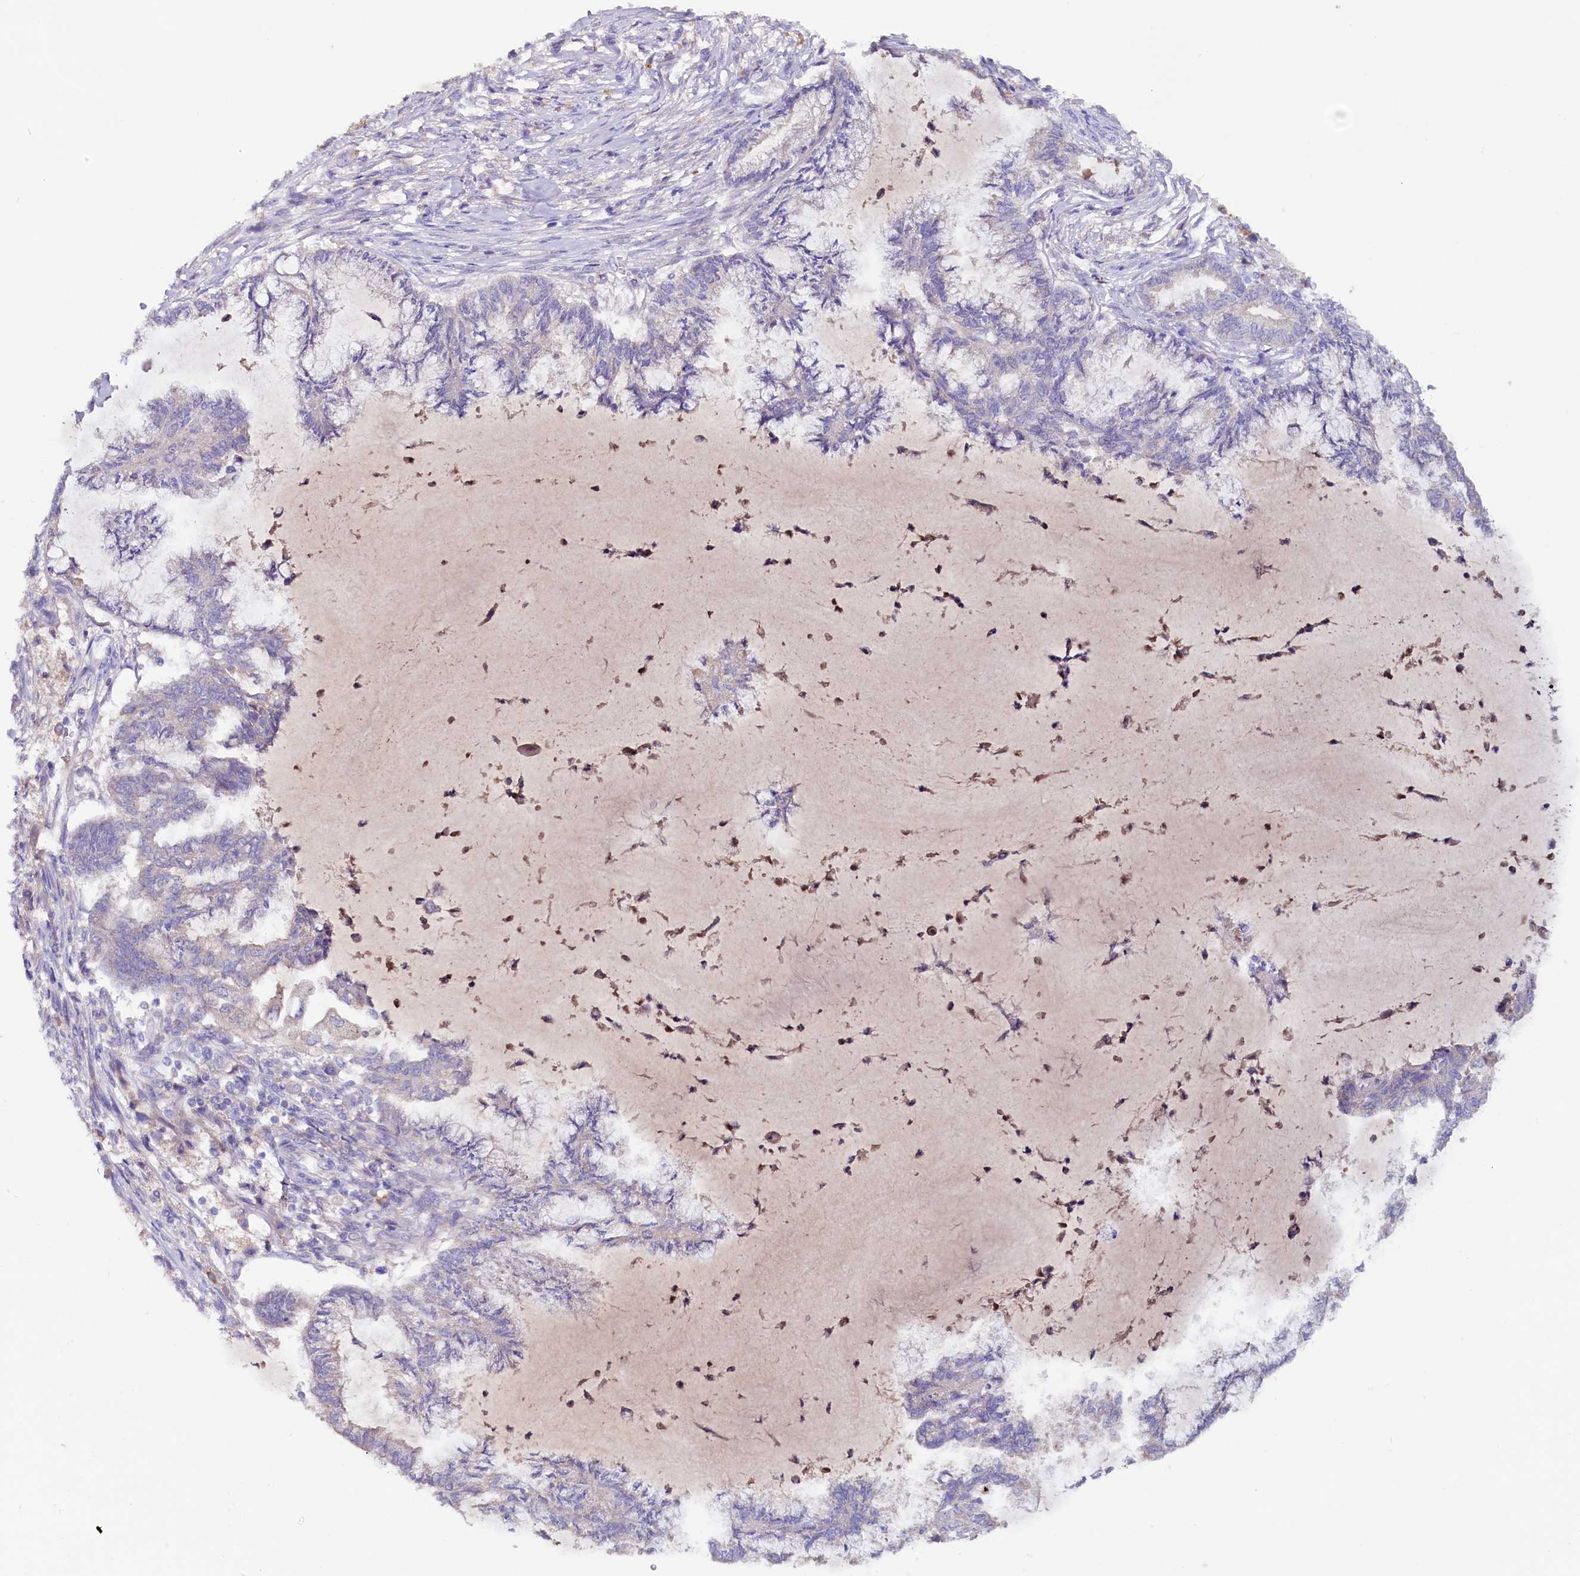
{"staining": {"intensity": "negative", "quantity": "none", "location": "none"}, "tissue": "endometrial cancer", "cell_type": "Tumor cells", "image_type": "cancer", "snomed": [{"axis": "morphology", "description": "Adenocarcinoma, NOS"}, {"axis": "topography", "description": "Endometrium"}], "caption": "Tumor cells are negative for protein expression in human endometrial cancer (adenocarcinoma).", "gene": "IL17RD", "patient": {"sex": "female", "age": 86}}